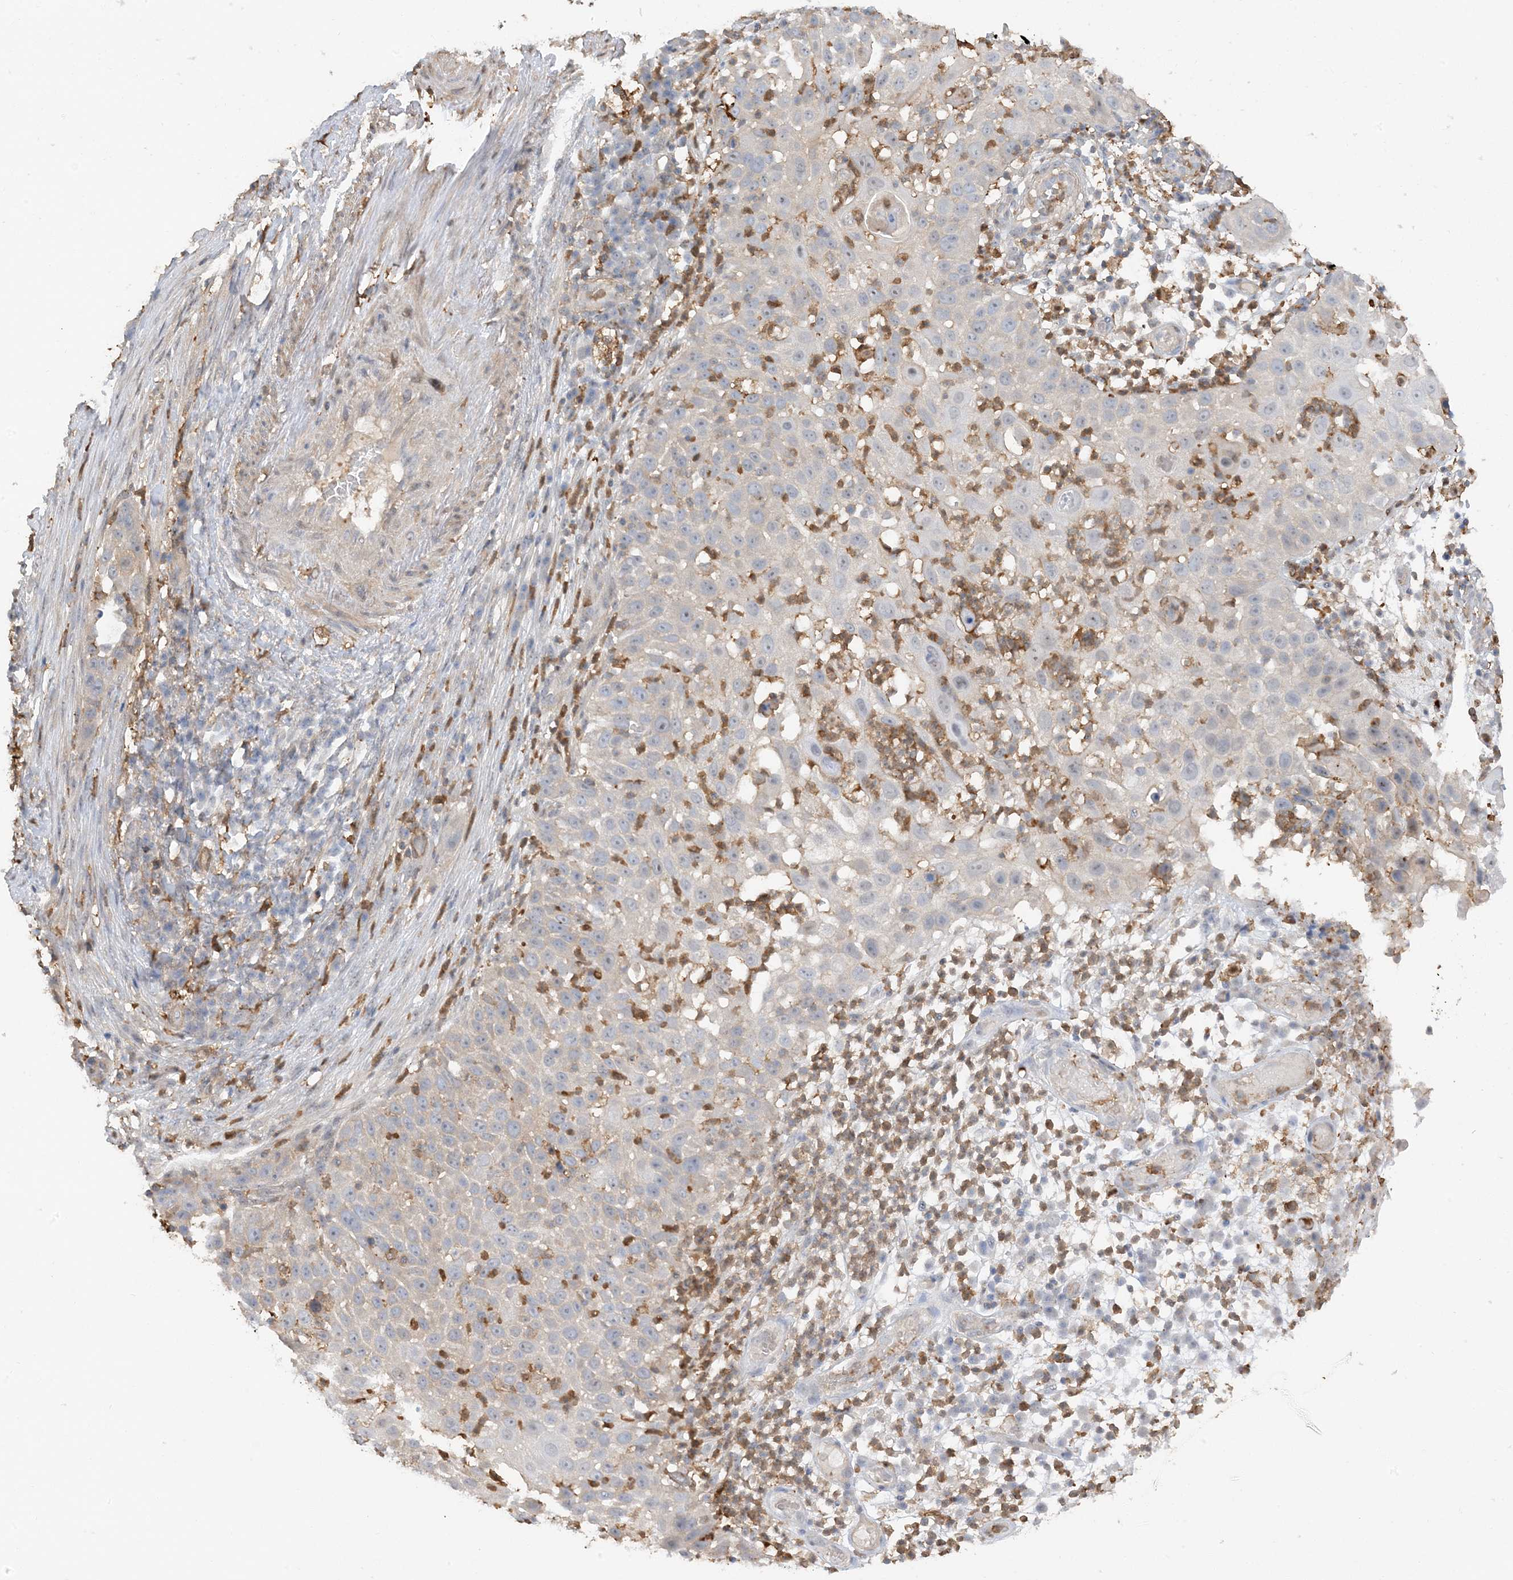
{"staining": {"intensity": "negative", "quantity": "none", "location": "none"}, "tissue": "skin cancer", "cell_type": "Tumor cells", "image_type": "cancer", "snomed": [{"axis": "morphology", "description": "Squamous cell carcinoma, NOS"}, {"axis": "topography", "description": "Skin"}], "caption": "This image is of skin cancer stained with immunohistochemistry to label a protein in brown with the nuclei are counter-stained blue. There is no expression in tumor cells. (DAB IHC, high magnification).", "gene": "PHACTR2", "patient": {"sex": "female", "age": 44}}